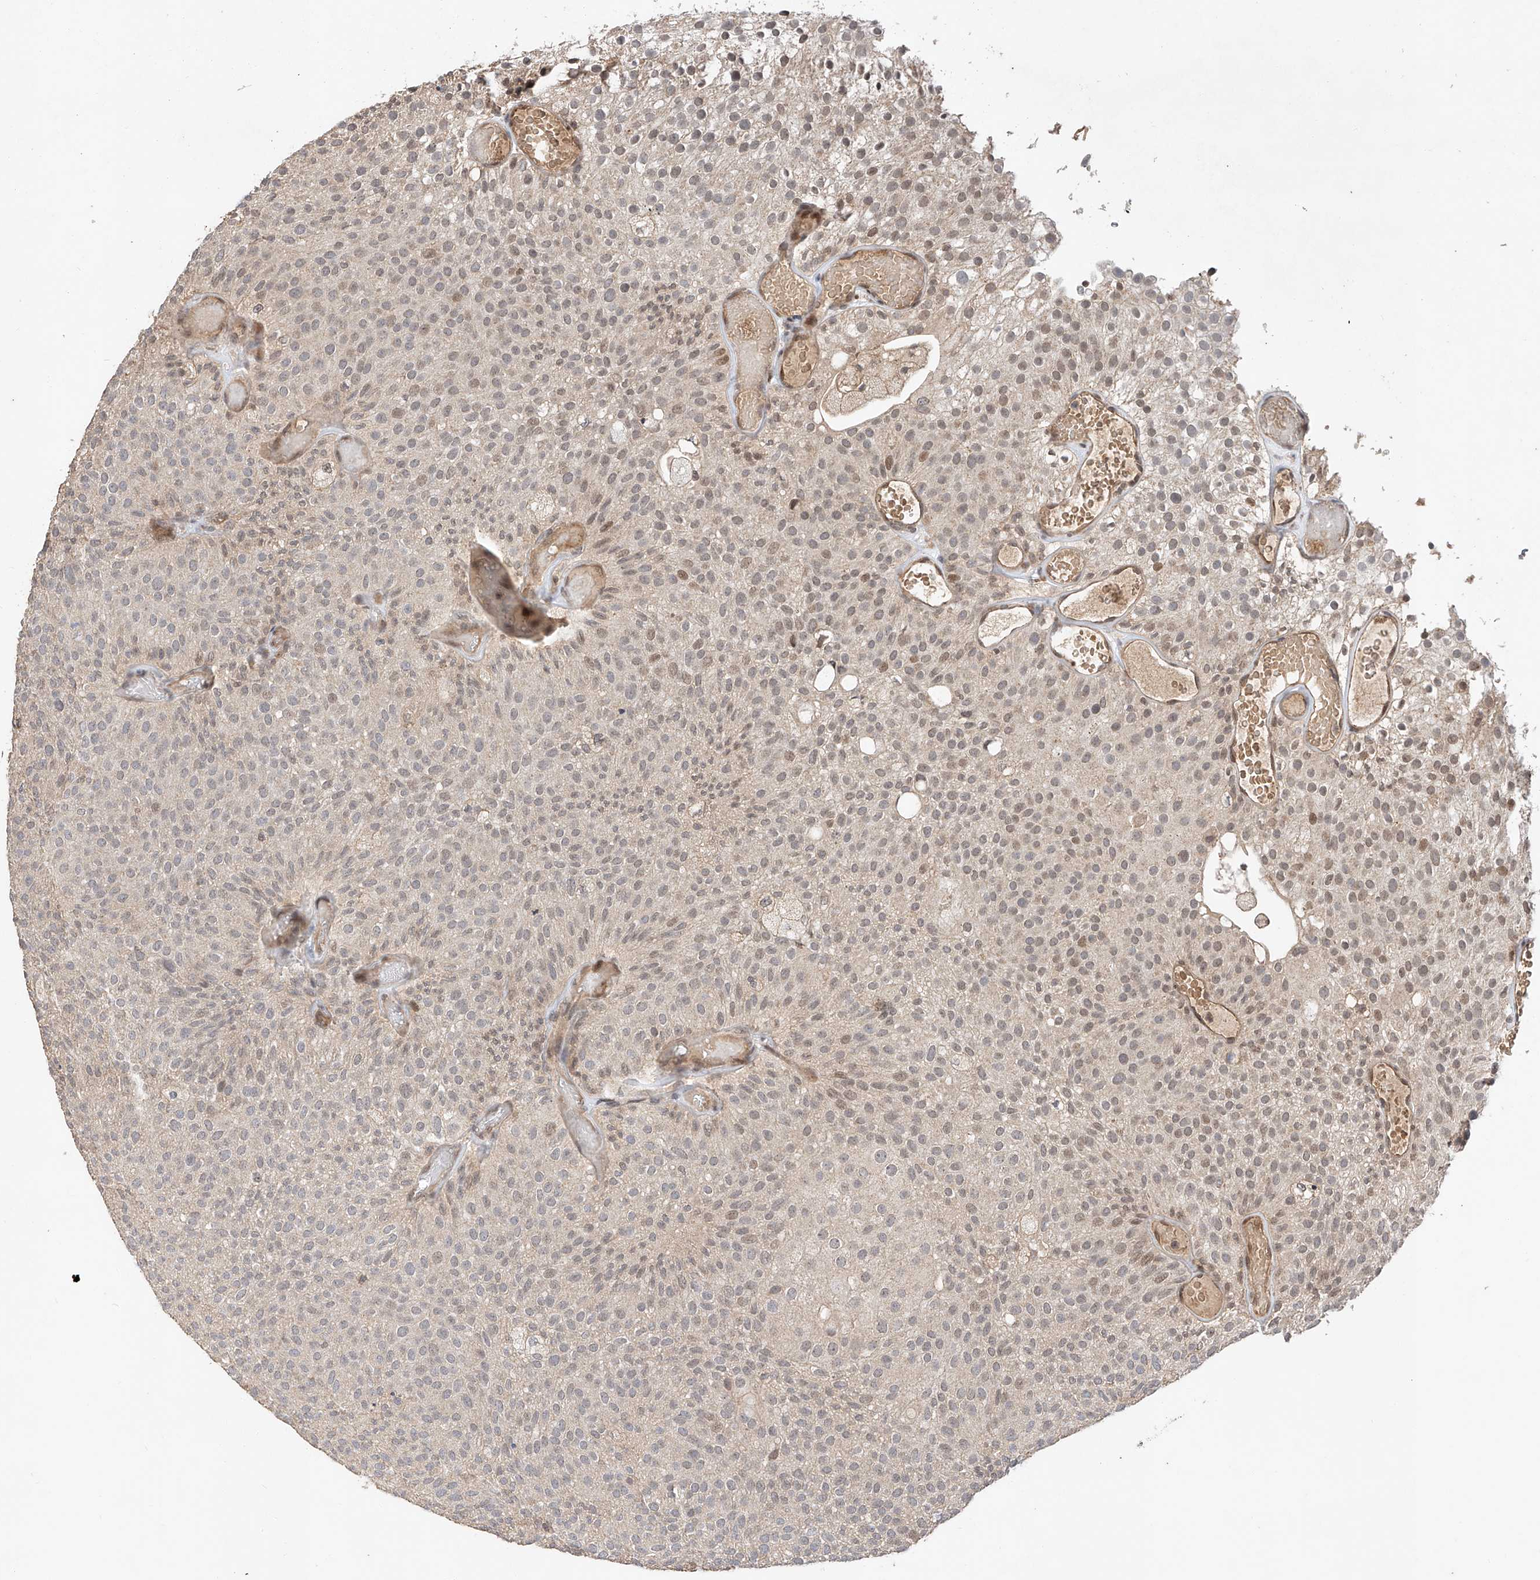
{"staining": {"intensity": "weak", "quantity": "<25%", "location": "nuclear"}, "tissue": "urothelial cancer", "cell_type": "Tumor cells", "image_type": "cancer", "snomed": [{"axis": "morphology", "description": "Urothelial carcinoma, Low grade"}, {"axis": "topography", "description": "Urinary bladder"}], "caption": "Immunohistochemistry histopathology image of neoplastic tissue: human urothelial carcinoma (low-grade) stained with DAB (3,3'-diaminobenzidine) reveals no significant protein expression in tumor cells.", "gene": "RILPL2", "patient": {"sex": "male", "age": 78}}